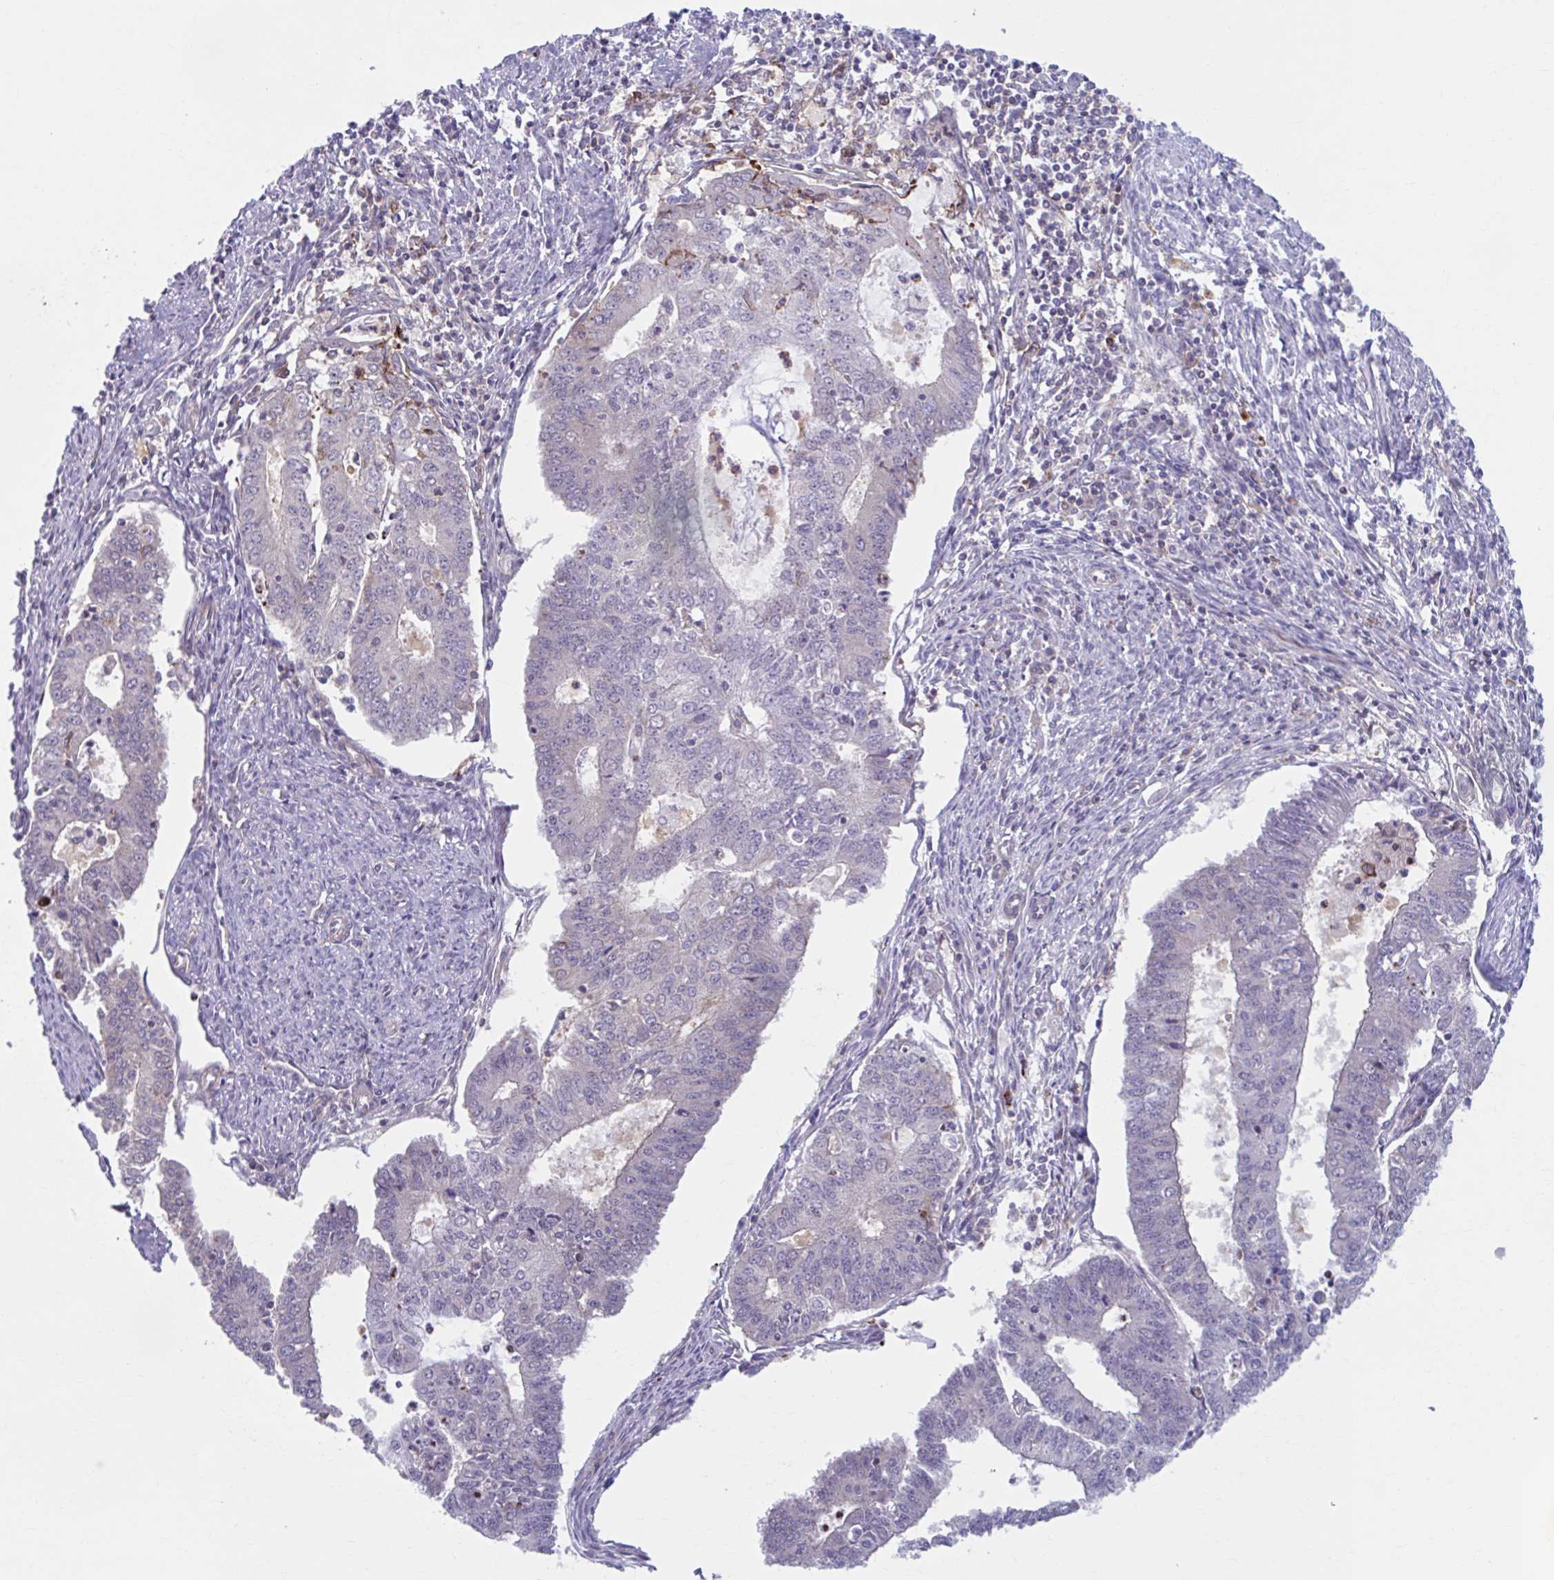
{"staining": {"intensity": "negative", "quantity": "none", "location": "none"}, "tissue": "endometrial cancer", "cell_type": "Tumor cells", "image_type": "cancer", "snomed": [{"axis": "morphology", "description": "Adenocarcinoma, NOS"}, {"axis": "topography", "description": "Endometrium"}], "caption": "A high-resolution image shows IHC staining of adenocarcinoma (endometrial), which exhibits no significant staining in tumor cells.", "gene": "ADAT3", "patient": {"sex": "female", "age": 61}}